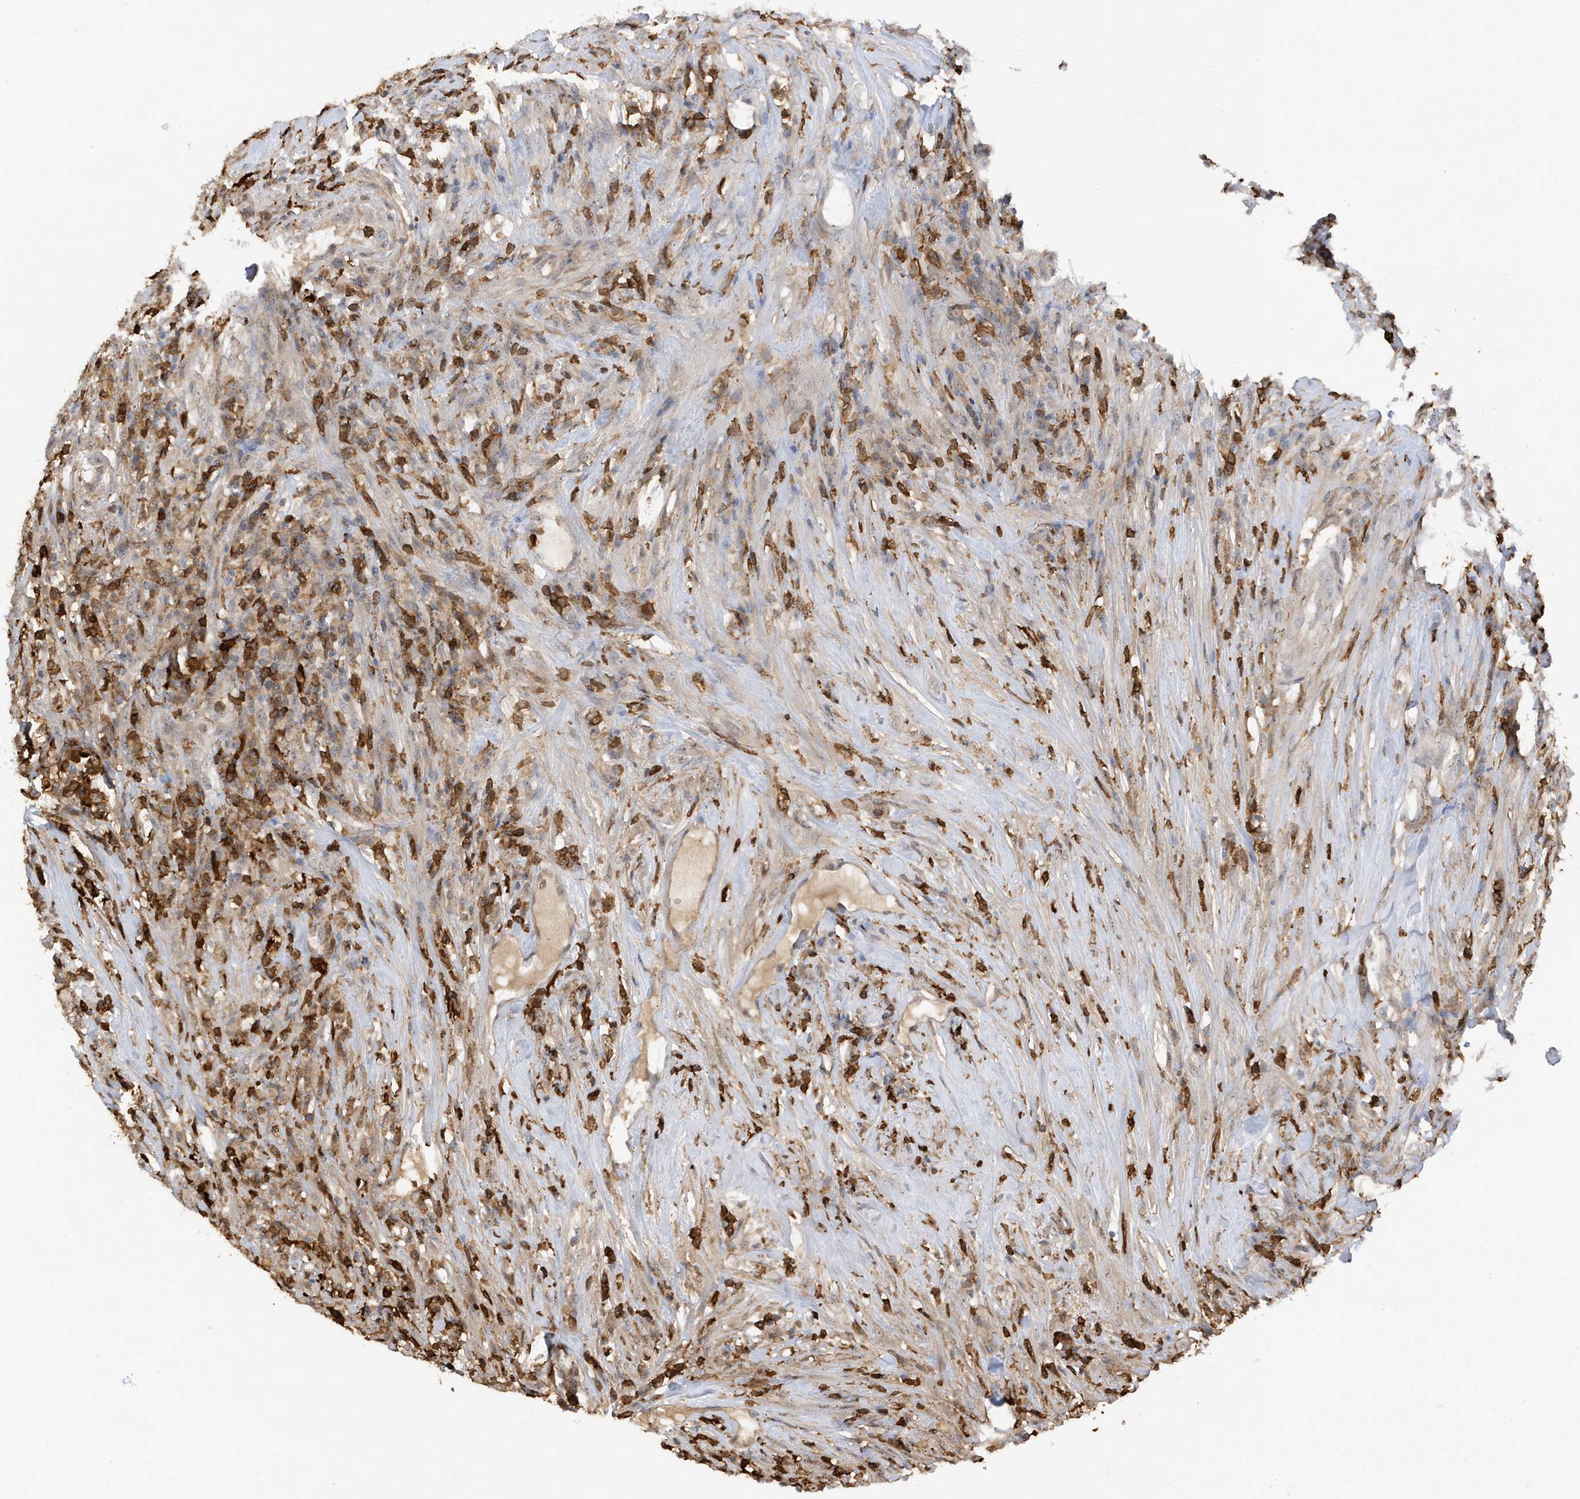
{"staining": {"intensity": "negative", "quantity": "none", "location": "none"}, "tissue": "urothelial cancer", "cell_type": "Tumor cells", "image_type": "cancer", "snomed": [{"axis": "morphology", "description": "Urothelial carcinoma, High grade"}, {"axis": "topography", "description": "Urinary bladder"}], "caption": "Protein analysis of urothelial cancer exhibits no significant positivity in tumor cells.", "gene": "PHACTR2", "patient": {"sex": "male", "age": 35}}